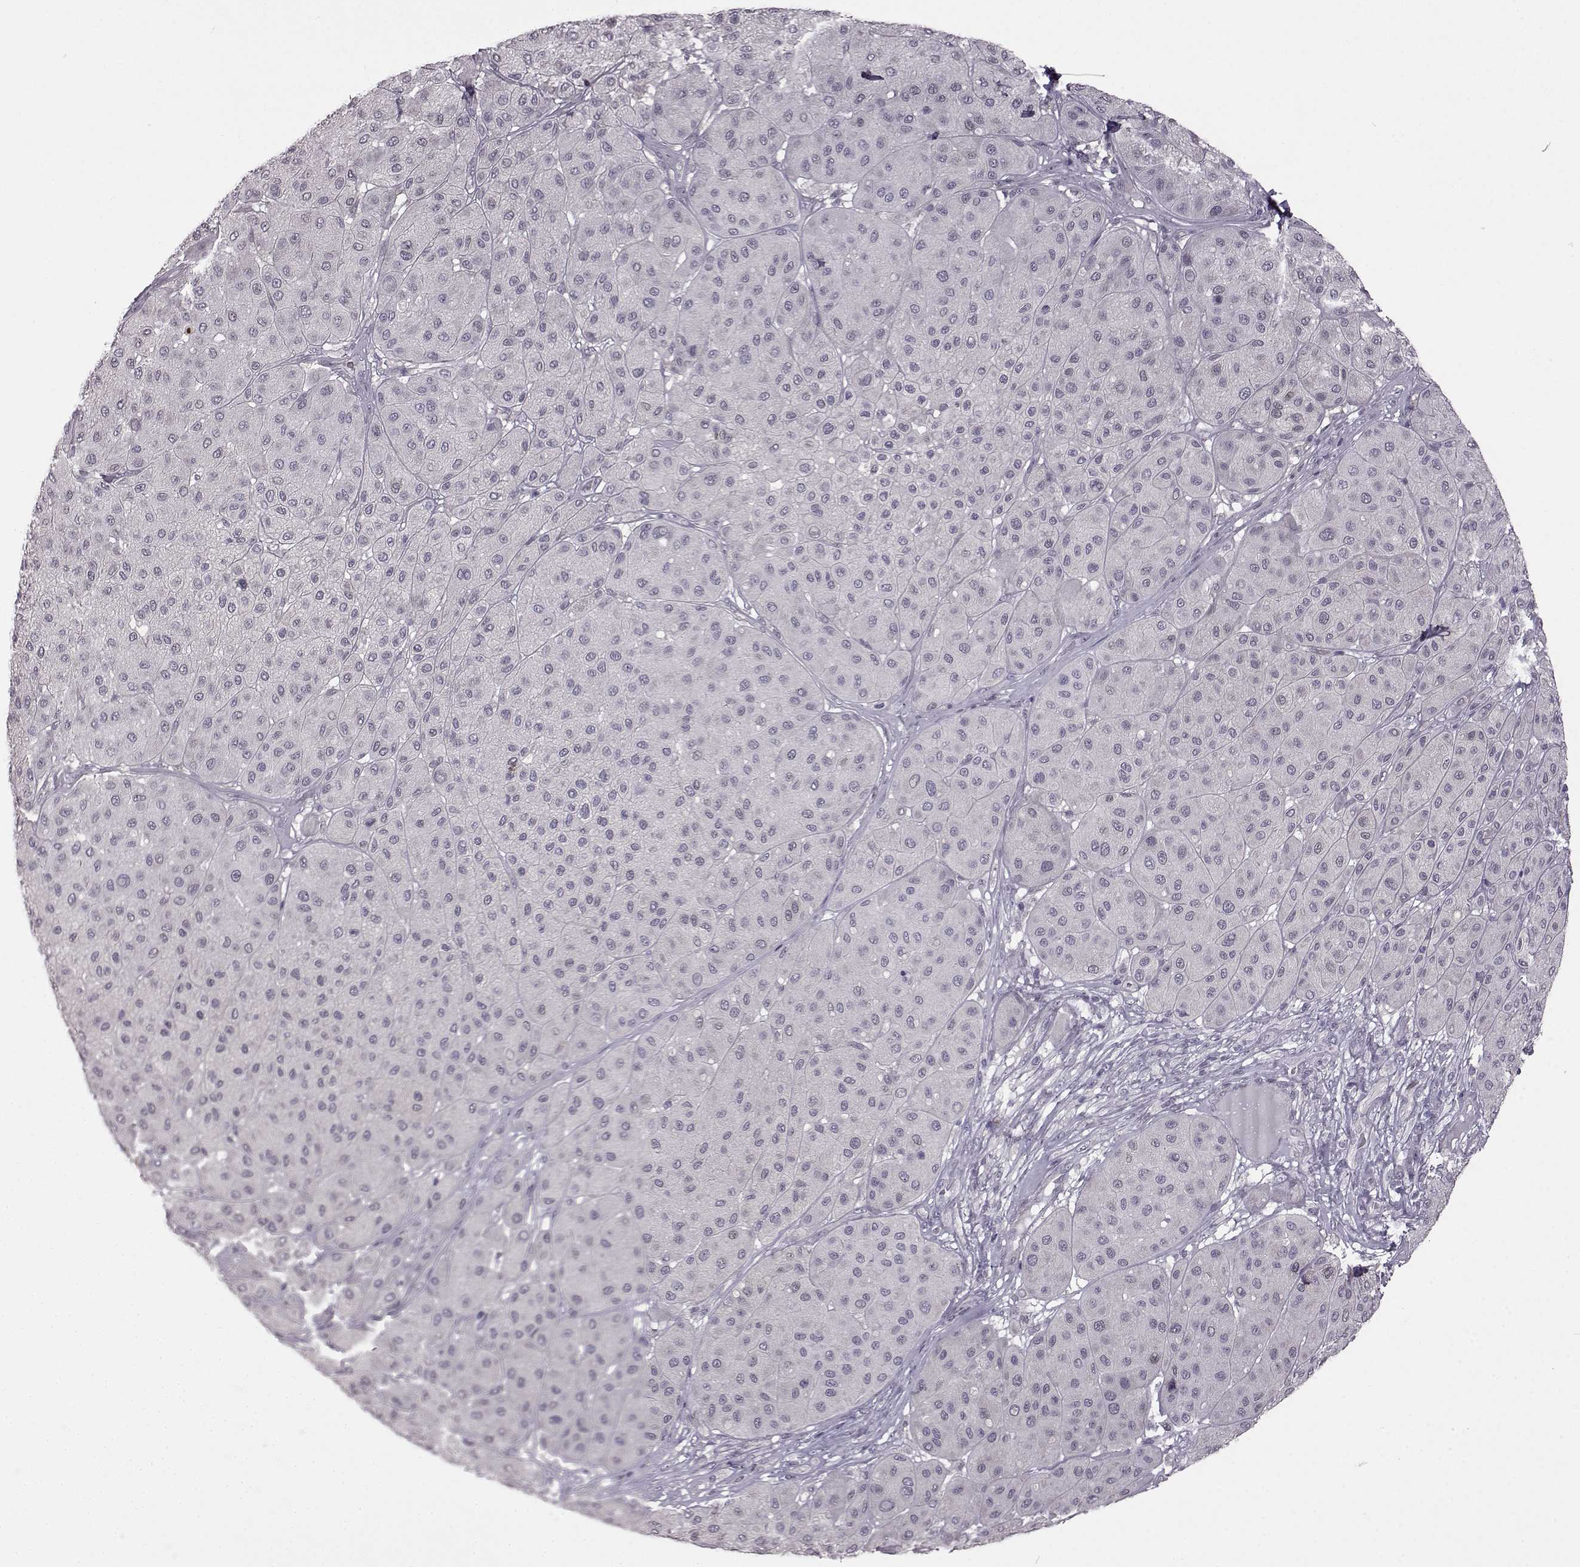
{"staining": {"intensity": "negative", "quantity": "none", "location": "none"}, "tissue": "melanoma", "cell_type": "Tumor cells", "image_type": "cancer", "snomed": [{"axis": "morphology", "description": "Malignant melanoma, Metastatic site"}, {"axis": "topography", "description": "Smooth muscle"}], "caption": "Photomicrograph shows no significant protein expression in tumor cells of melanoma.", "gene": "GAL", "patient": {"sex": "male", "age": 41}}